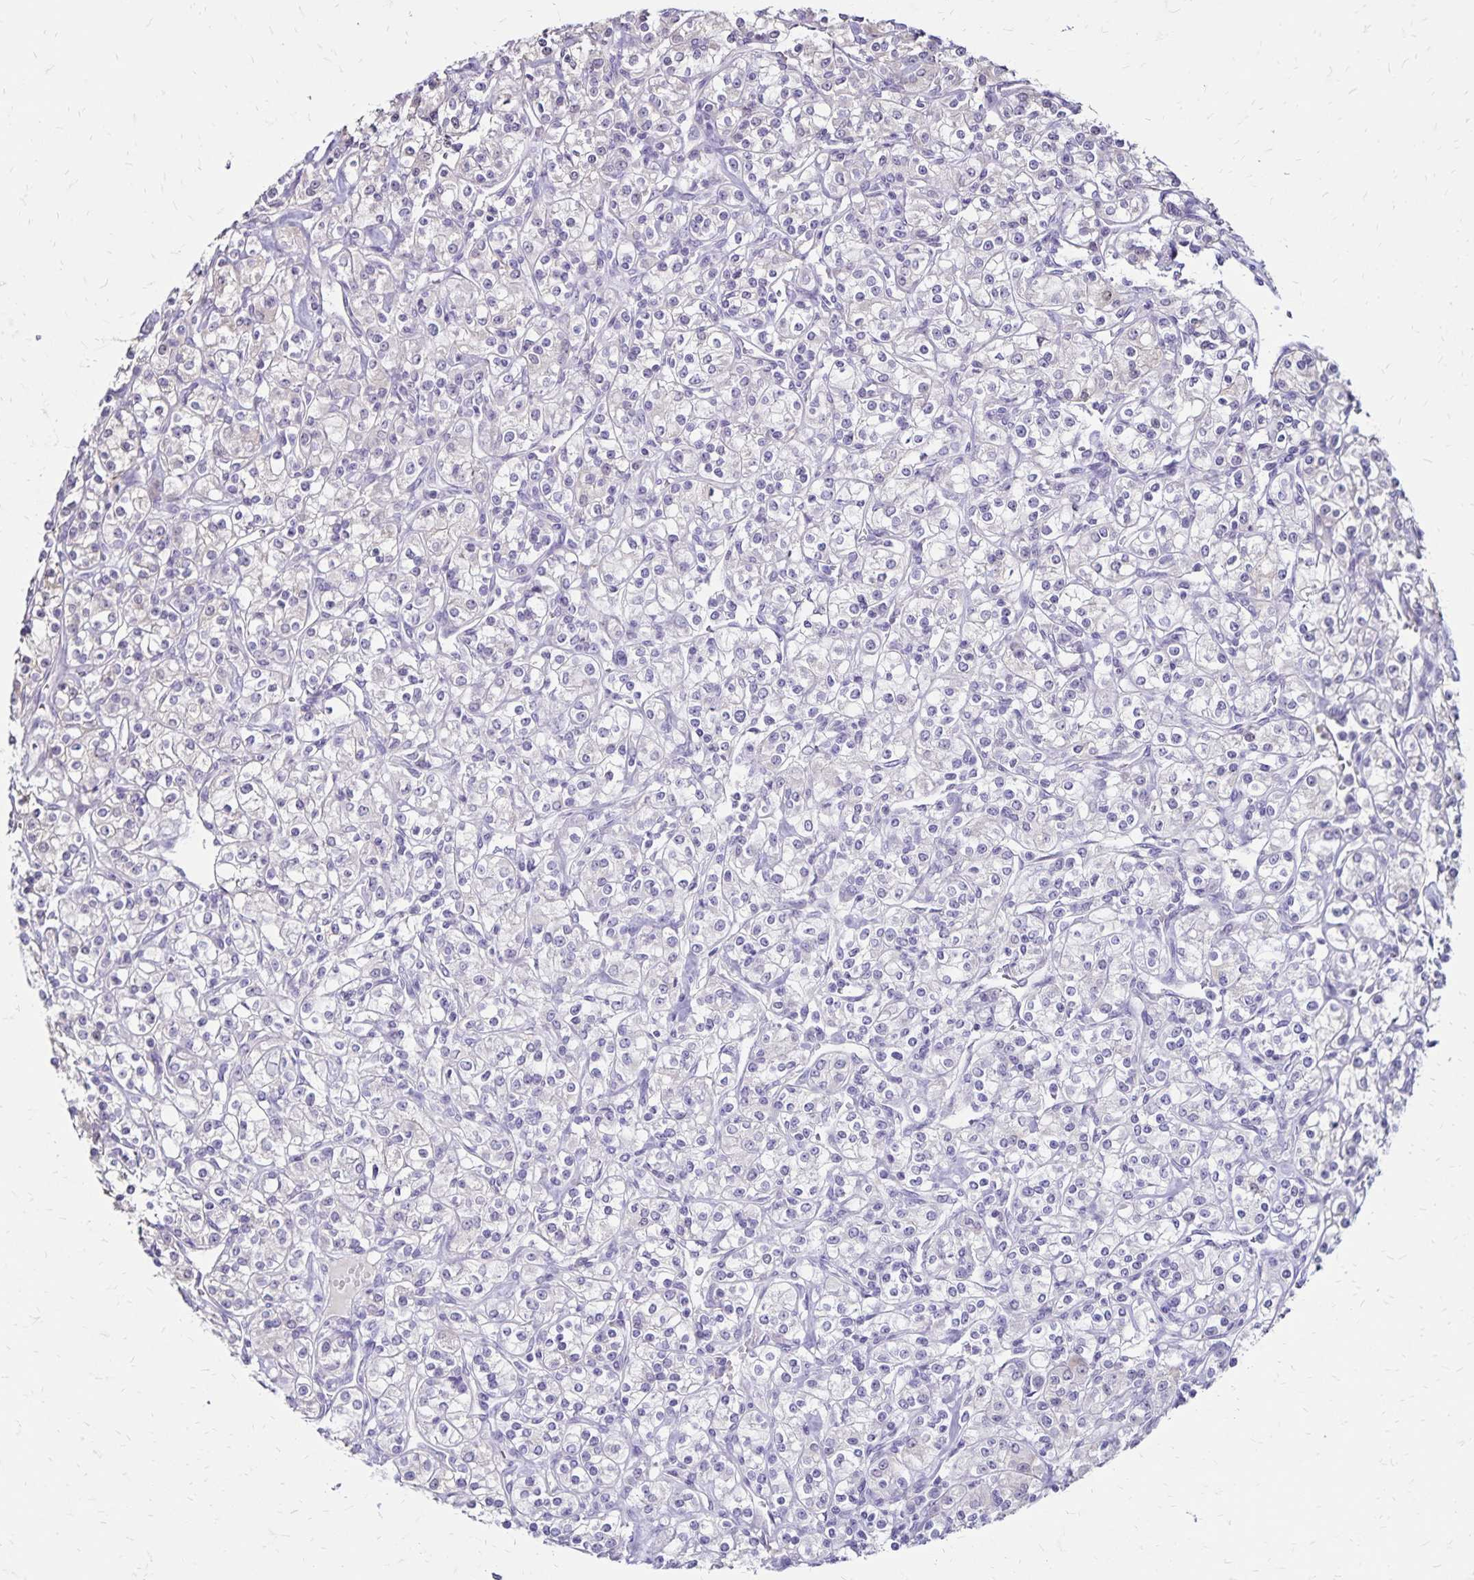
{"staining": {"intensity": "negative", "quantity": "none", "location": "none"}, "tissue": "renal cancer", "cell_type": "Tumor cells", "image_type": "cancer", "snomed": [{"axis": "morphology", "description": "Adenocarcinoma, NOS"}, {"axis": "topography", "description": "Kidney"}], "caption": "An immunohistochemistry photomicrograph of renal cancer is shown. There is no staining in tumor cells of renal cancer.", "gene": "SH3GL3", "patient": {"sex": "male", "age": 77}}